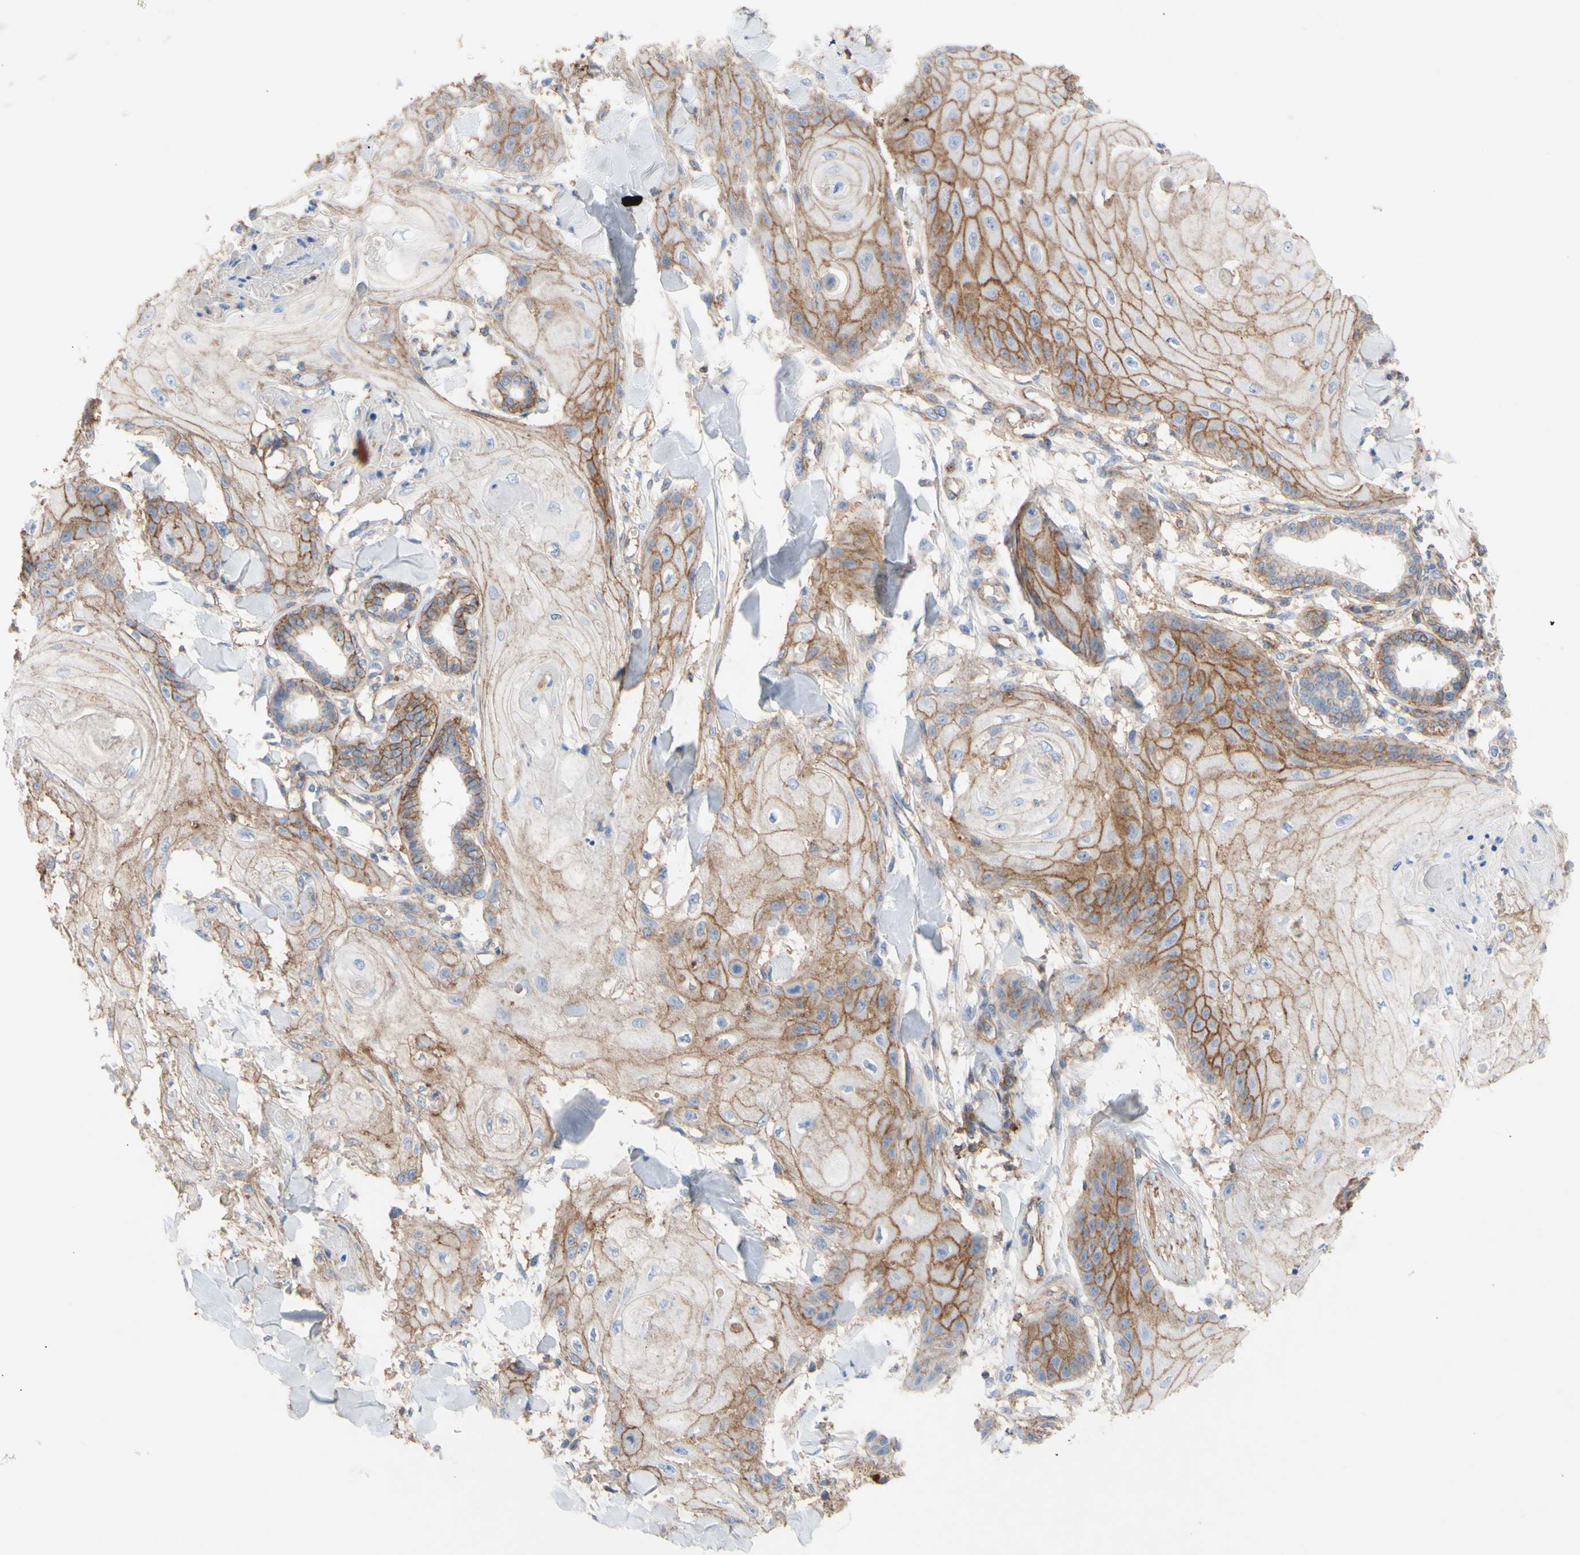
{"staining": {"intensity": "moderate", "quantity": ">75%", "location": "cytoplasmic/membranous"}, "tissue": "skin cancer", "cell_type": "Tumor cells", "image_type": "cancer", "snomed": [{"axis": "morphology", "description": "Squamous cell carcinoma, NOS"}, {"axis": "topography", "description": "Skin"}], "caption": "Tumor cells exhibit medium levels of moderate cytoplasmic/membranous staining in approximately >75% of cells in human skin cancer.", "gene": "ATP2A3", "patient": {"sex": "male", "age": 74}}